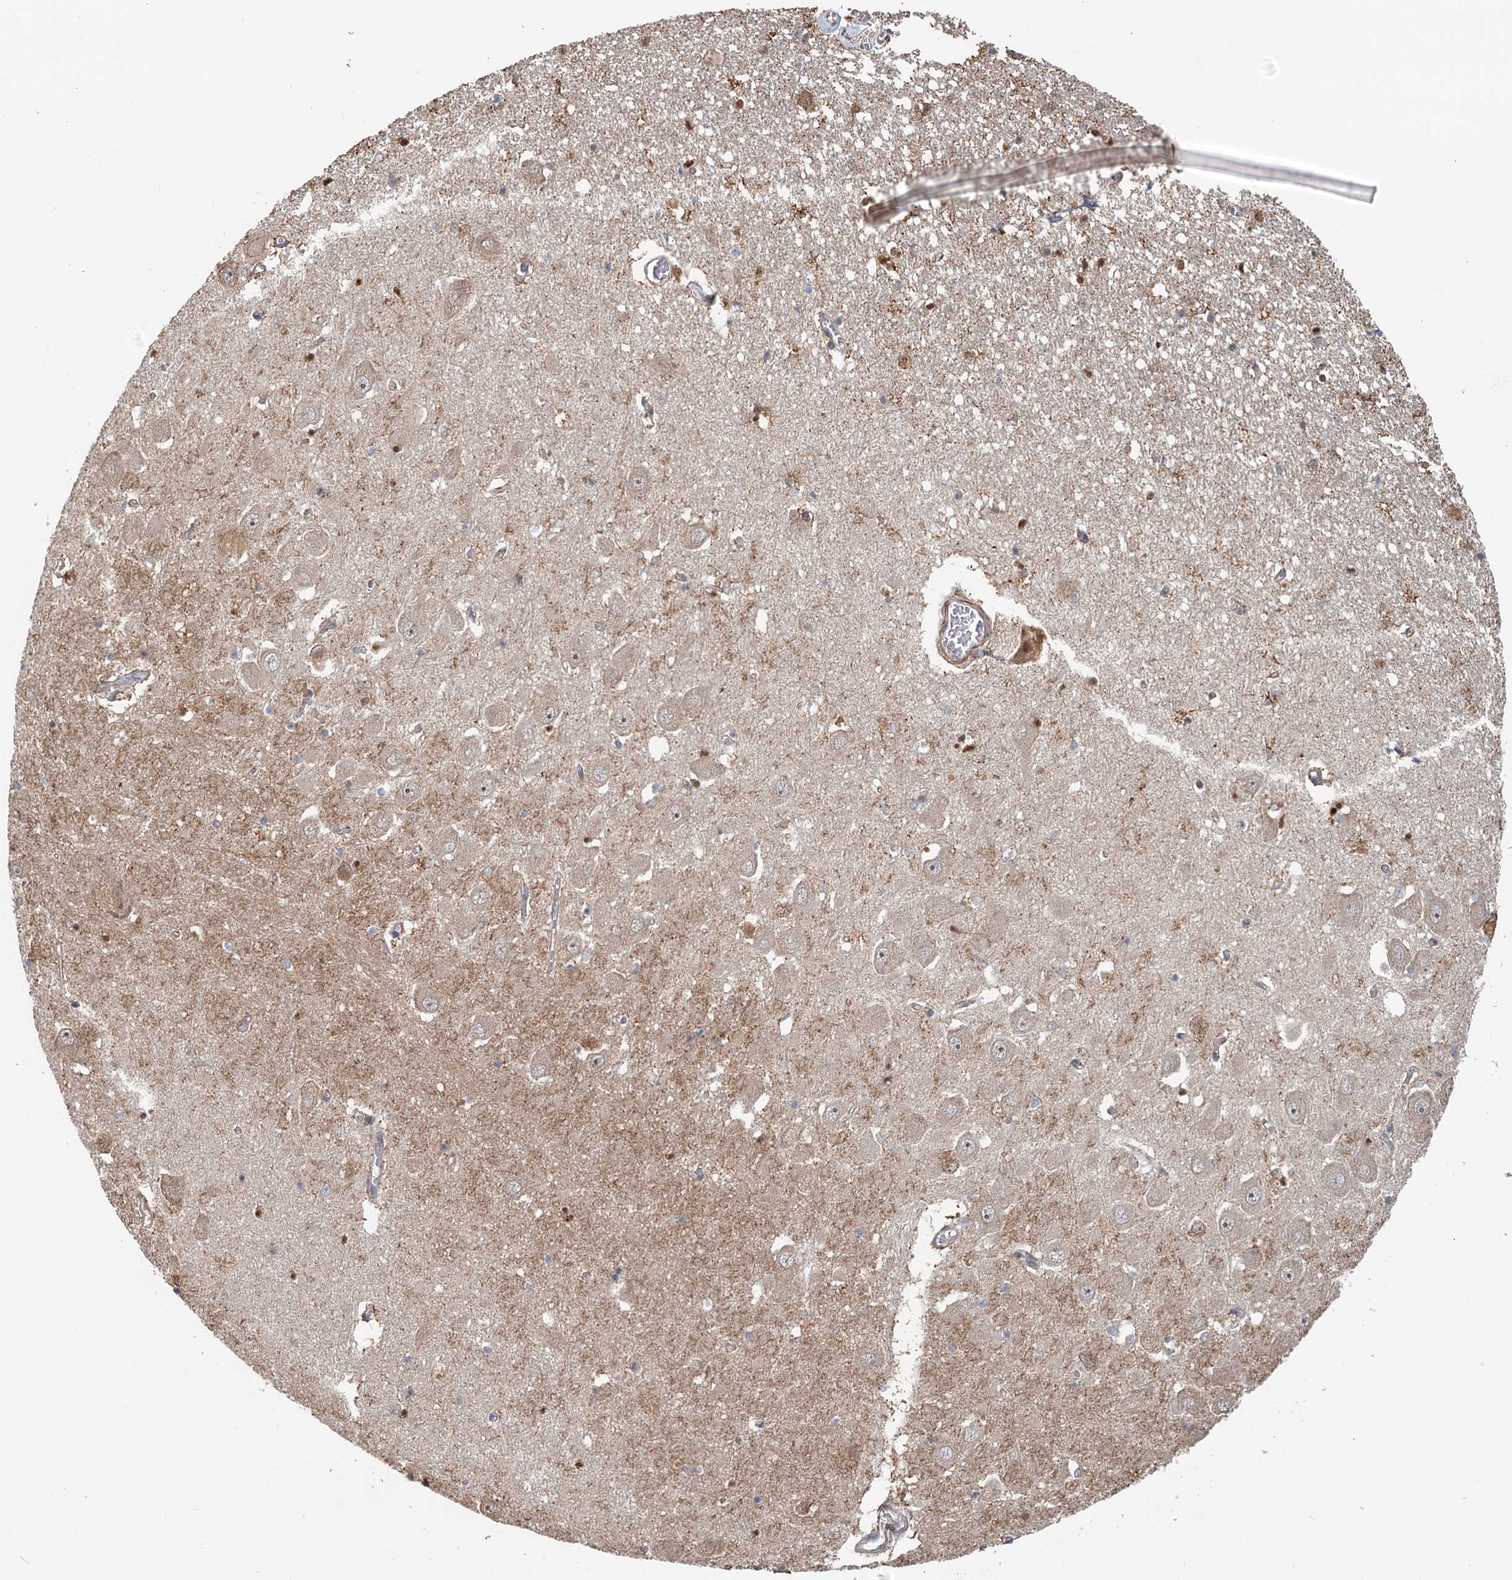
{"staining": {"intensity": "moderate", "quantity": "<25%", "location": "nuclear"}, "tissue": "hippocampus", "cell_type": "Glial cells", "image_type": "normal", "snomed": [{"axis": "morphology", "description": "Normal tissue, NOS"}, {"axis": "topography", "description": "Hippocampus"}], "caption": "Protein staining demonstrates moderate nuclear positivity in approximately <25% of glial cells in normal hippocampus. (DAB IHC with brightfield microscopy, high magnification).", "gene": "RNF111", "patient": {"sex": "male", "age": 70}}